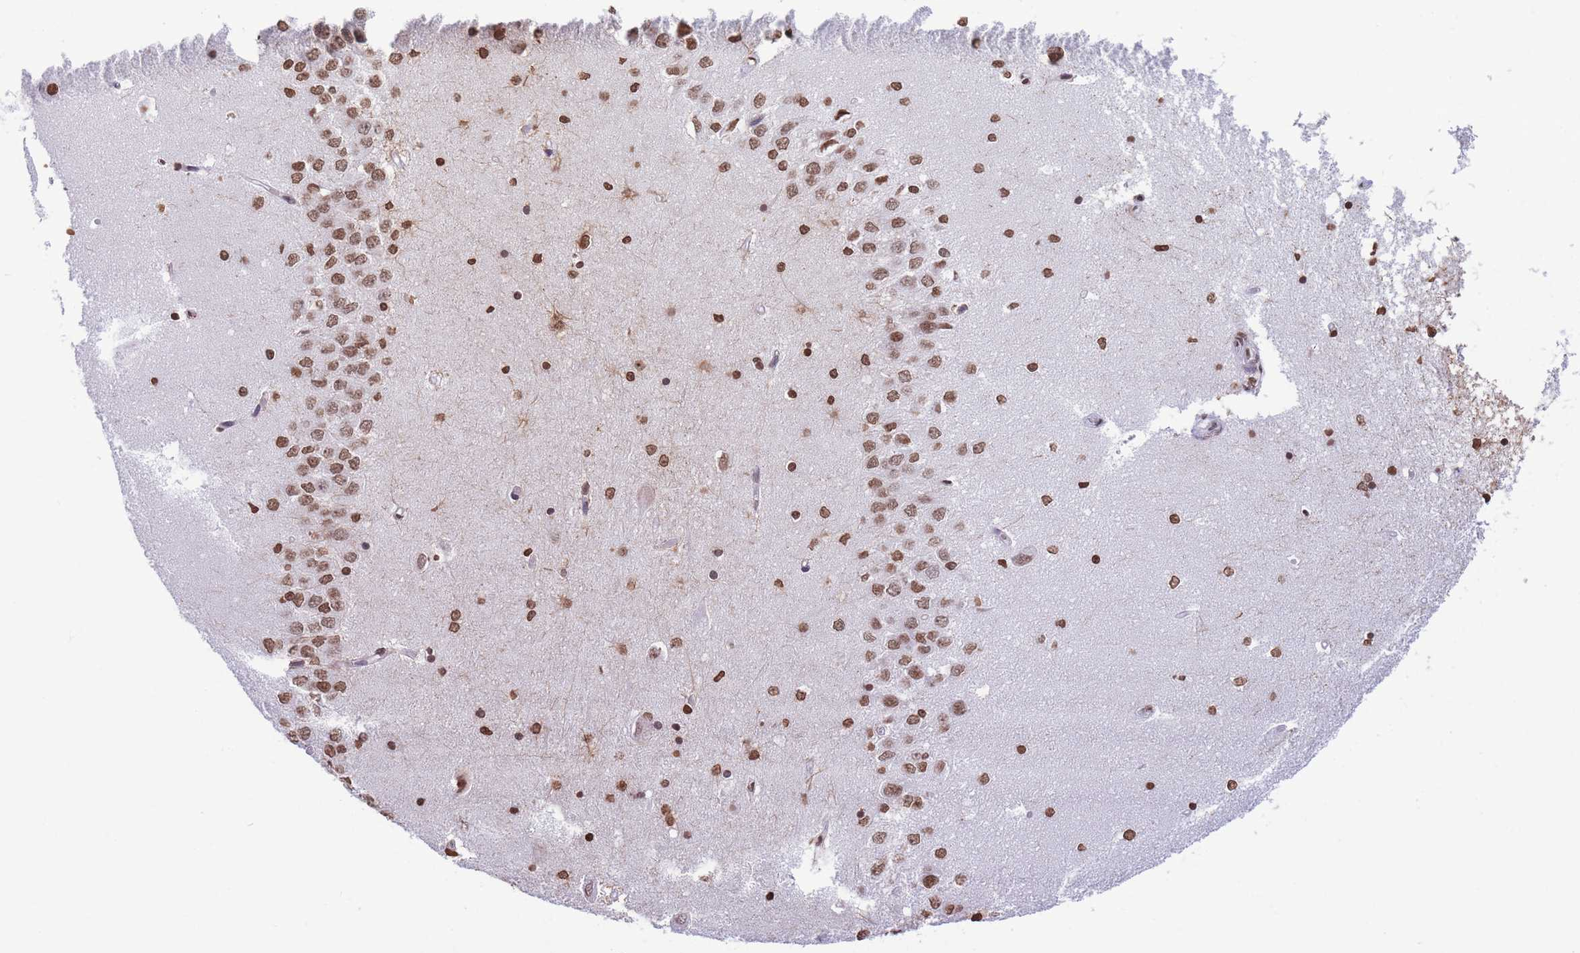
{"staining": {"intensity": "moderate", "quantity": ">75%", "location": "nuclear"}, "tissue": "hippocampus", "cell_type": "Glial cells", "image_type": "normal", "snomed": [{"axis": "morphology", "description": "Normal tissue, NOS"}, {"axis": "topography", "description": "Hippocampus"}], "caption": "Immunohistochemistry (IHC) photomicrograph of unremarkable hippocampus: hippocampus stained using immunohistochemistry (IHC) demonstrates medium levels of moderate protein expression localized specifically in the nuclear of glial cells, appearing as a nuclear brown color.", "gene": "H2BC10", "patient": {"sex": "male", "age": 45}}